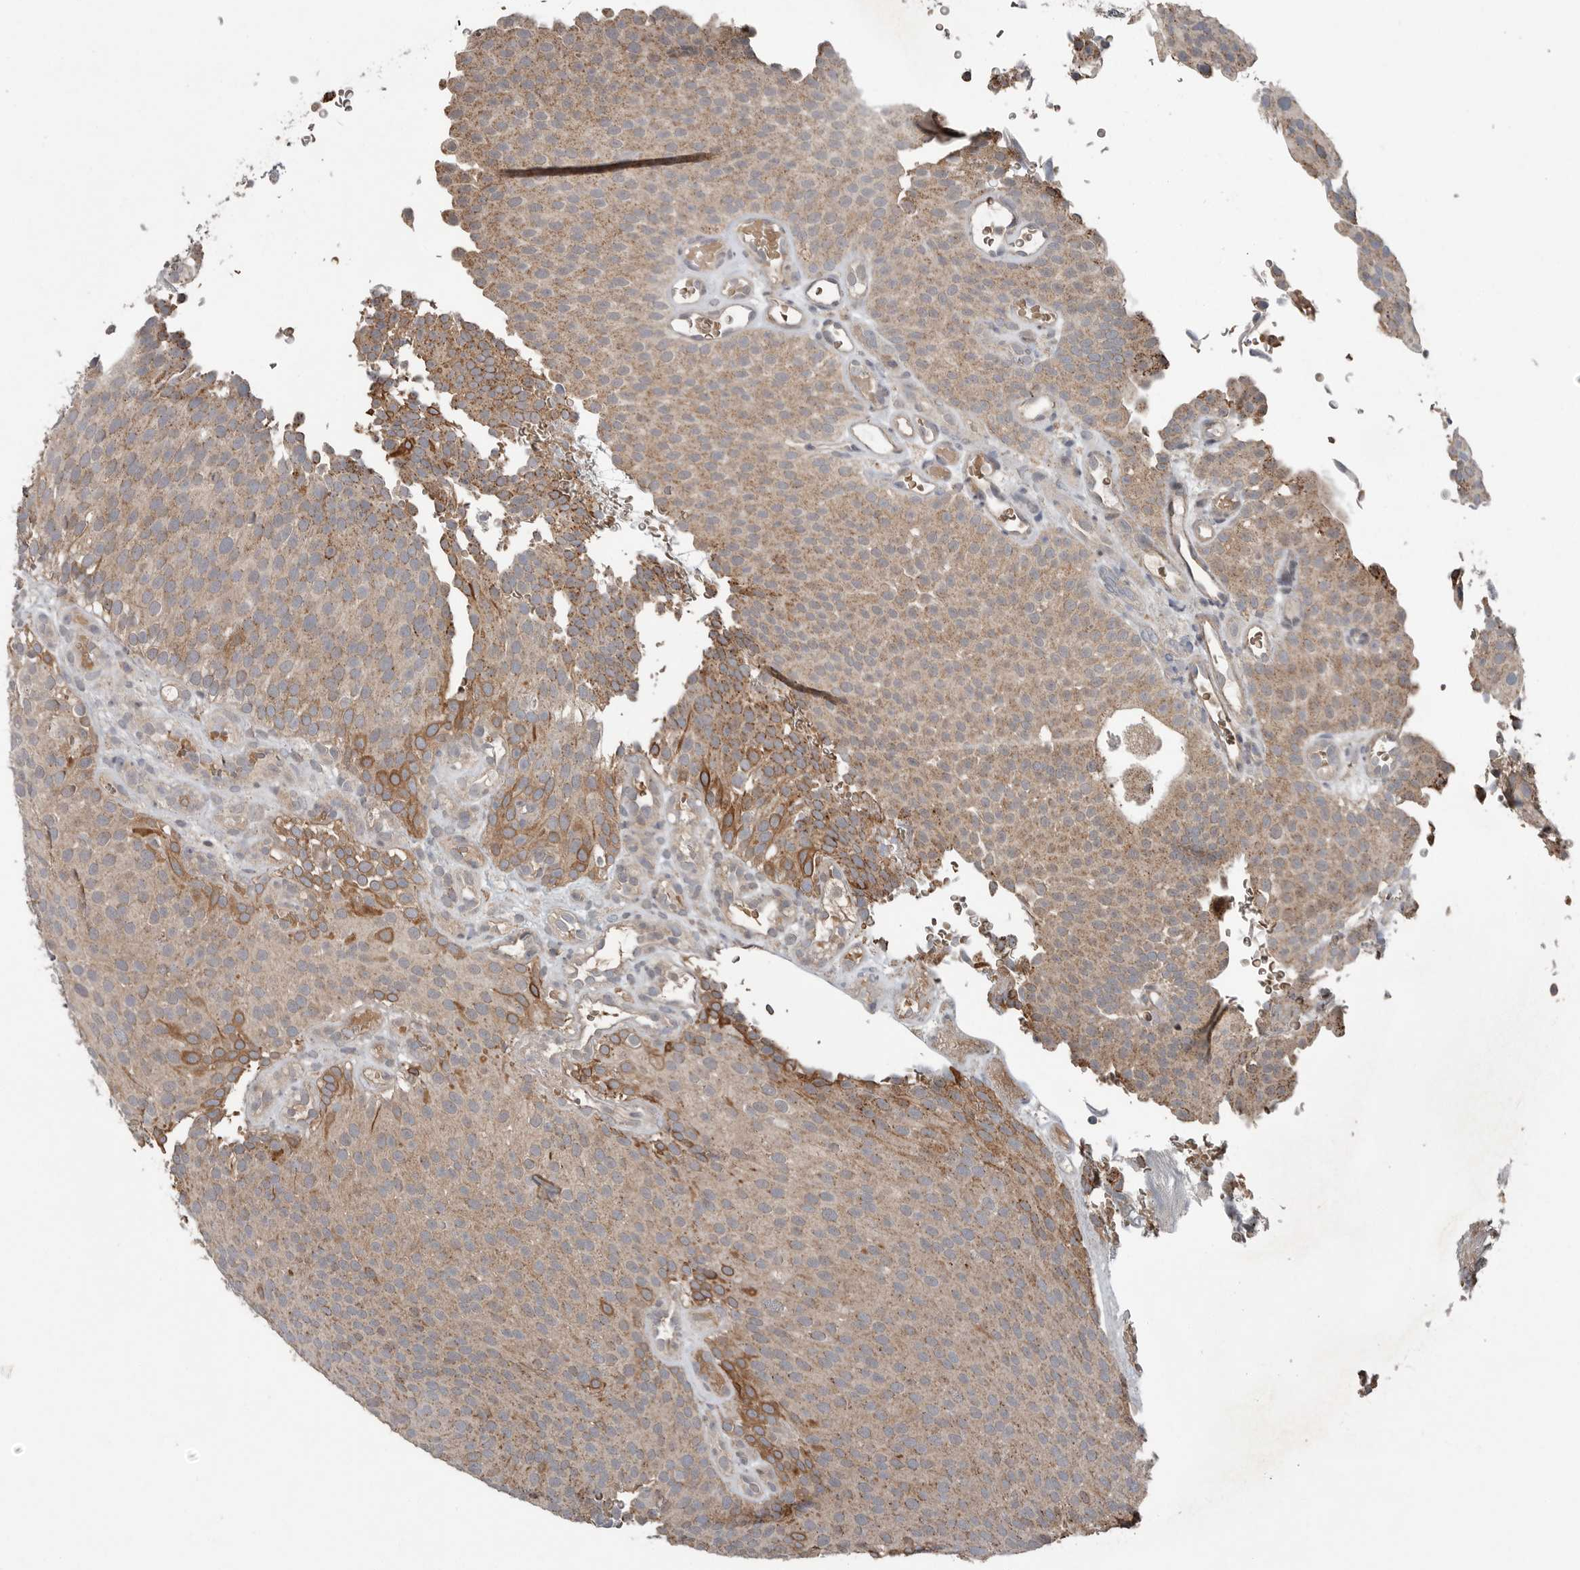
{"staining": {"intensity": "moderate", "quantity": "25%-75%", "location": "cytoplasmic/membranous"}, "tissue": "urothelial cancer", "cell_type": "Tumor cells", "image_type": "cancer", "snomed": [{"axis": "morphology", "description": "Urothelial carcinoma, Low grade"}, {"axis": "topography", "description": "Urinary bladder"}], "caption": "Urothelial cancer was stained to show a protein in brown. There is medium levels of moderate cytoplasmic/membranous staining in approximately 25%-75% of tumor cells.", "gene": "SCP2", "patient": {"sex": "male", "age": 78}}